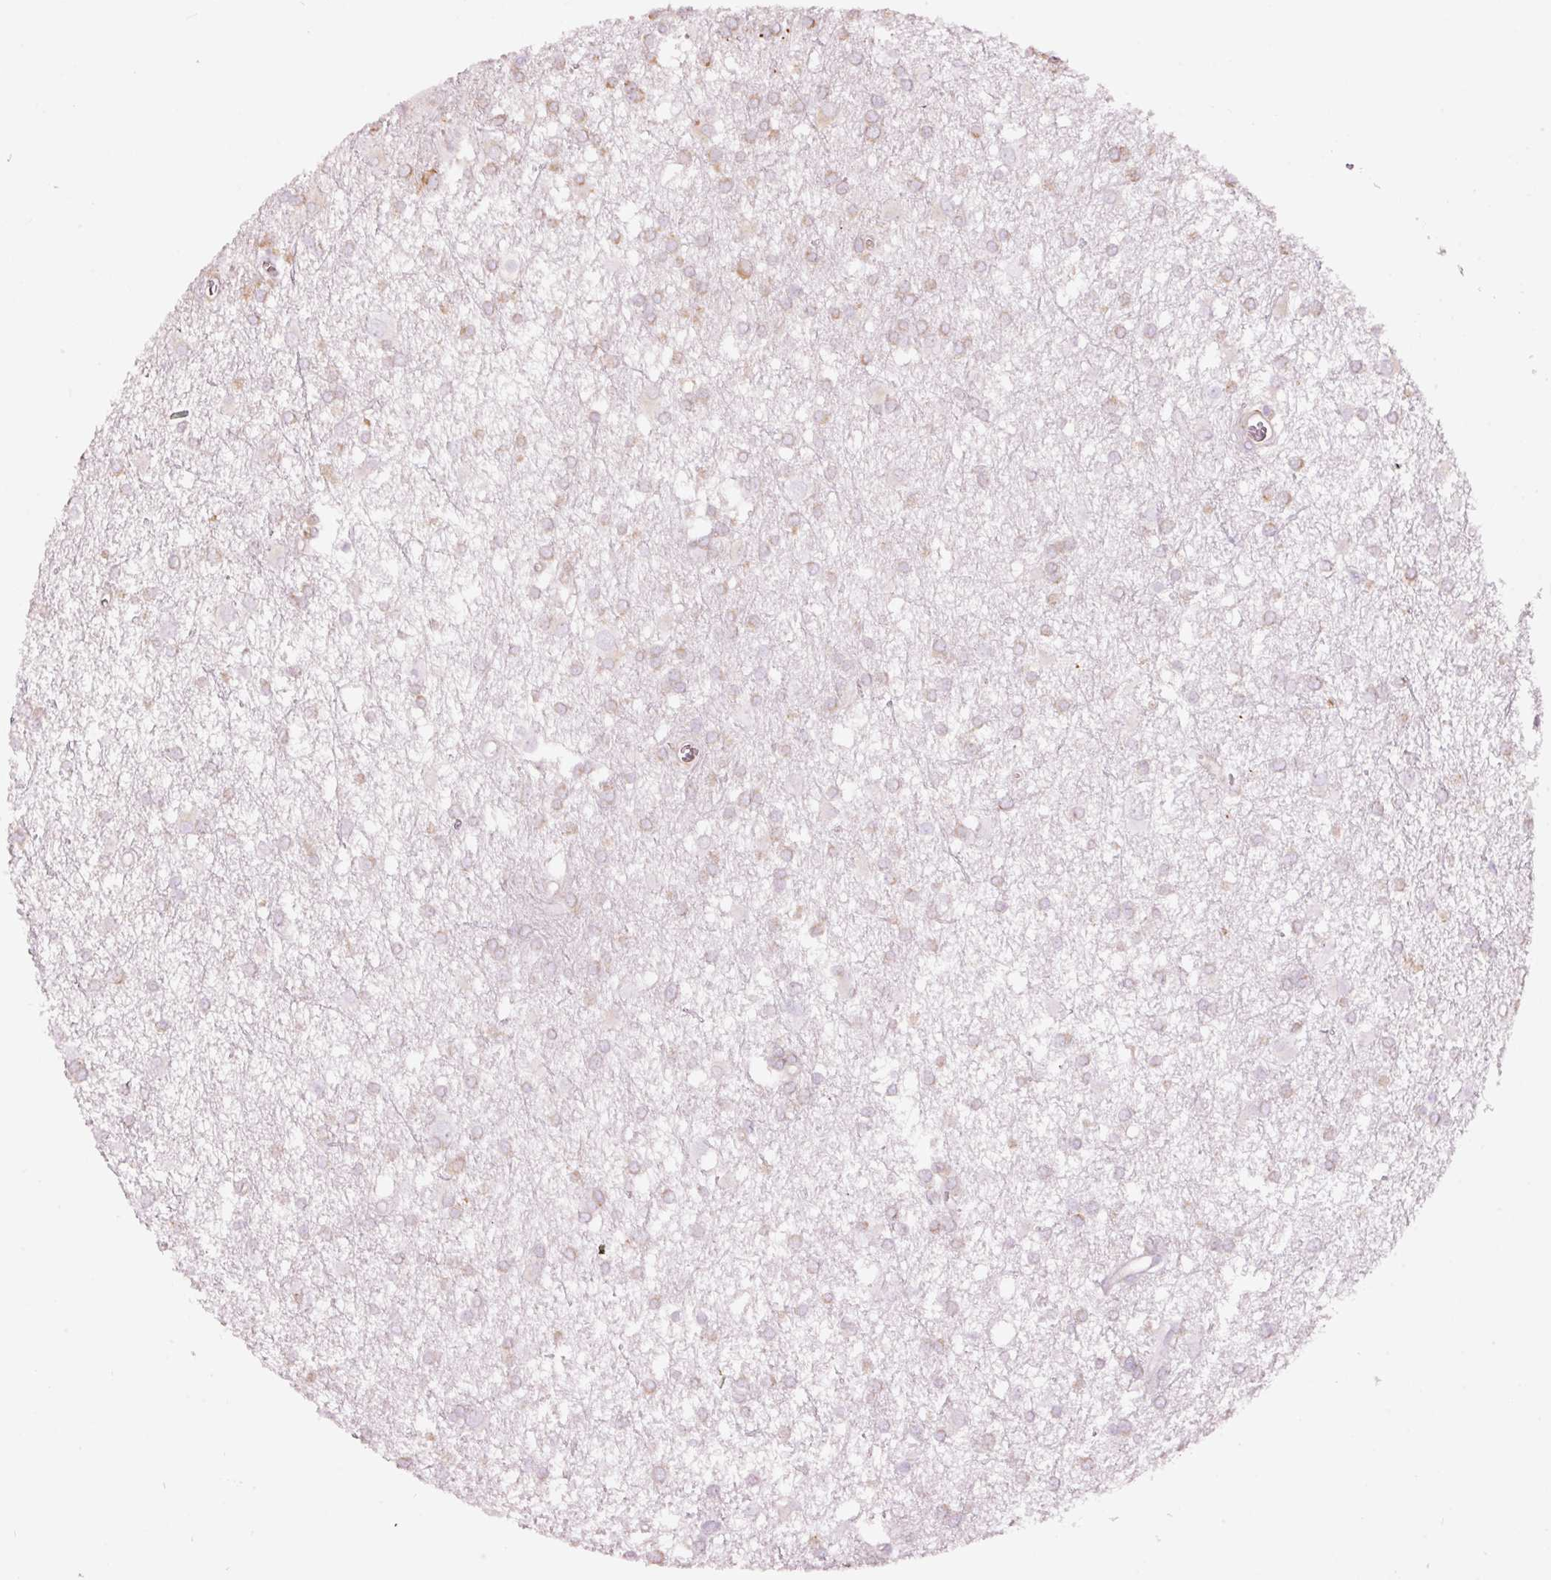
{"staining": {"intensity": "weak", "quantity": ">75%", "location": "cytoplasmic/membranous"}, "tissue": "glioma", "cell_type": "Tumor cells", "image_type": "cancer", "snomed": [{"axis": "morphology", "description": "Glioma, malignant, High grade"}, {"axis": "topography", "description": "Brain"}], "caption": "High-magnification brightfield microscopy of malignant glioma (high-grade) stained with DAB (brown) and counterstained with hematoxylin (blue). tumor cells exhibit weak cytoplasmic/membranous positivity is seen in approximately>75% of cells.", "gene": "GCG", "patient": {"sex": "male", "age": 48}}